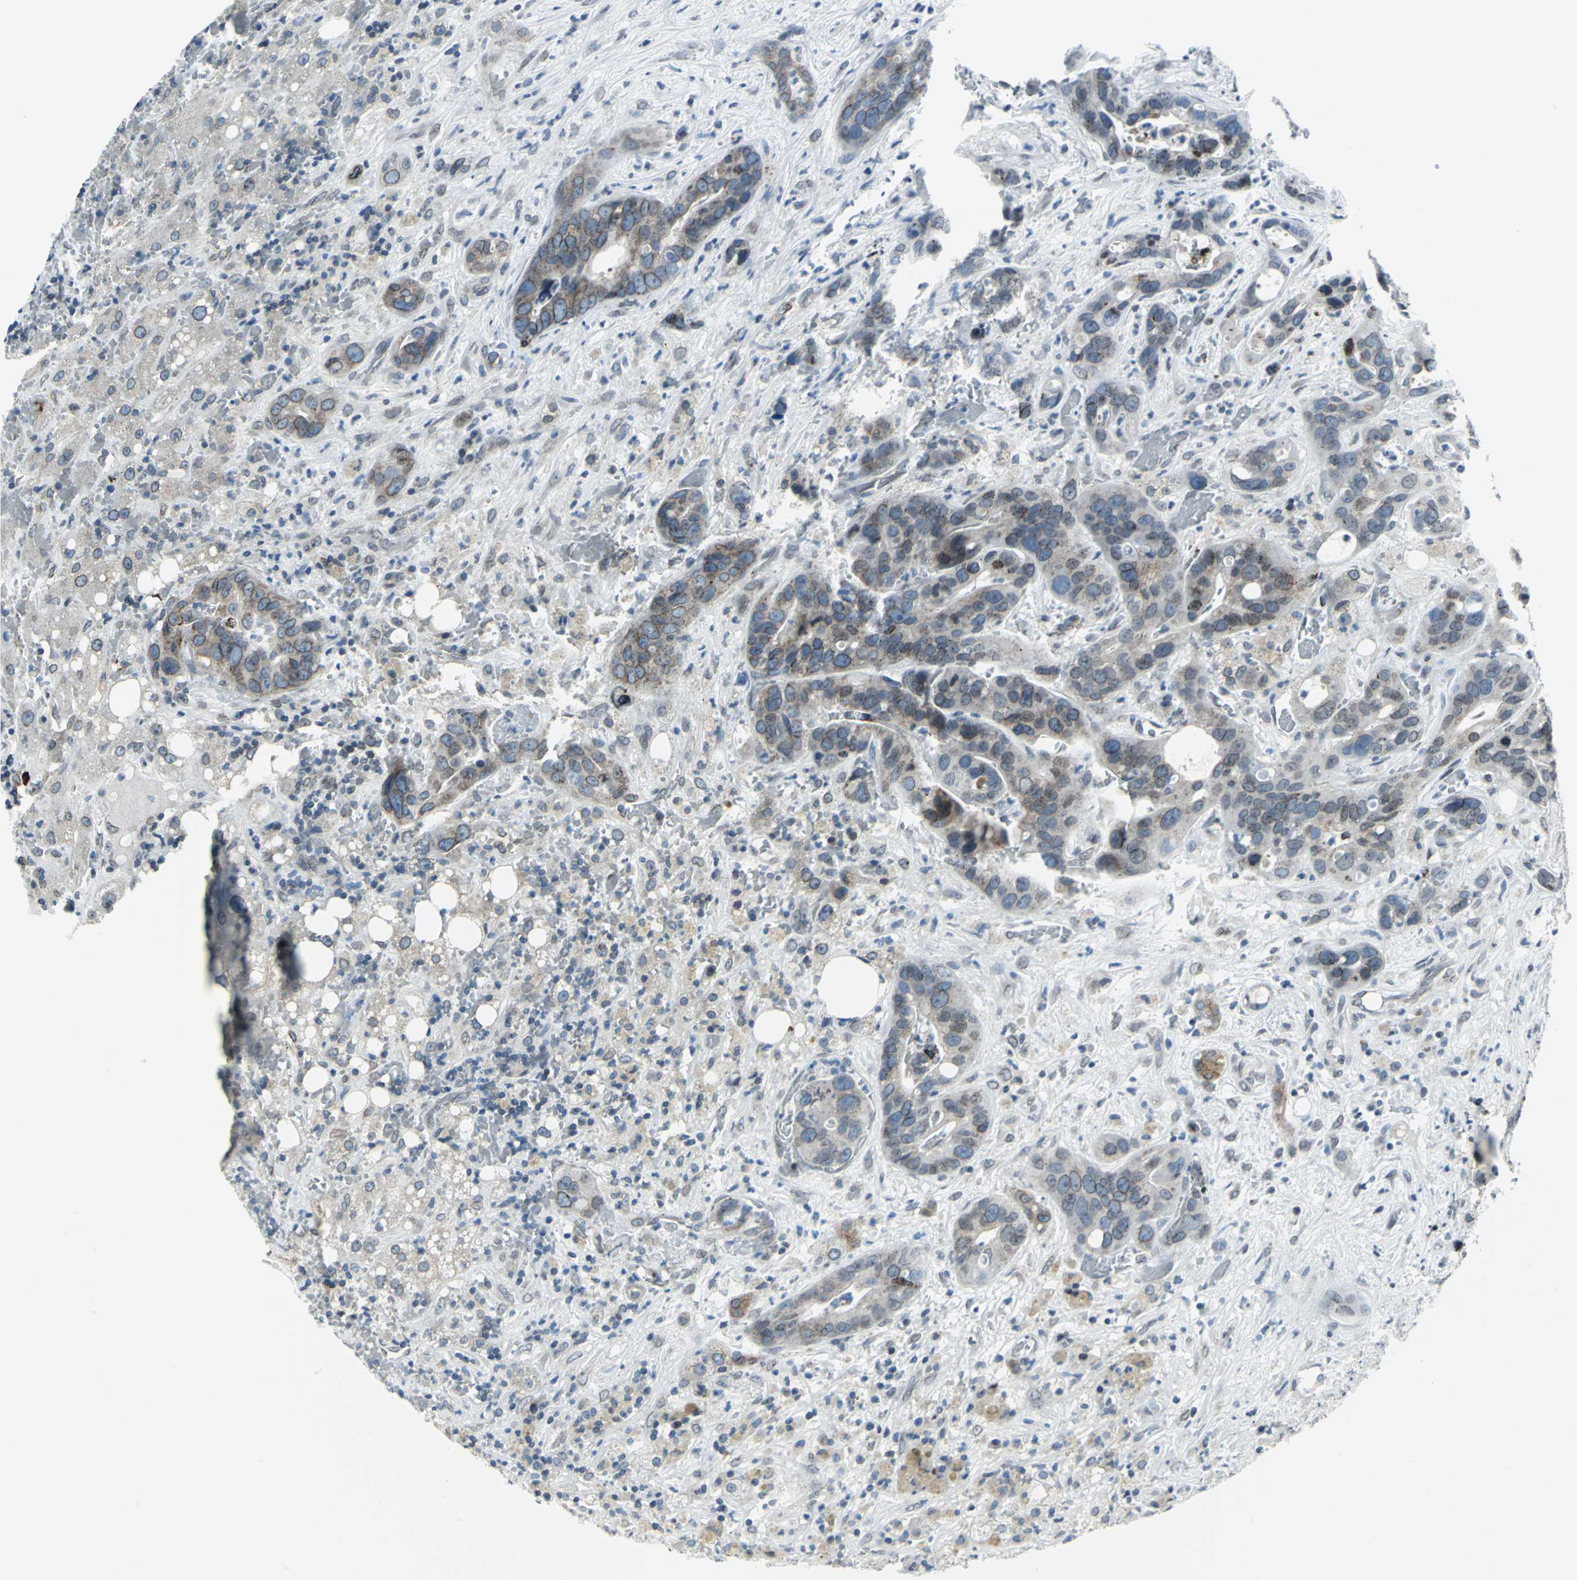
{"staining": {"intensity": "moderate", "quantity": "25%-75%", "location": "cytoplasmic/membranous,nuclear"}, "tissue": "liver cancer", "cell_type": "Tumor cells", "image_type": "cancer", "snomed": [{"axis": "morphology", "description": "Cholangiocarcinoma"}, {"axis": "topography", "description": "Liver"}], "caption": "About 25%-75% of tumor cells in human liver cholangiocarcinoma reveal moderate cytoplasmic/membranous and nuclear protein expression as visualized by brown immunohistochemical staining.", "gene": "SNUPN", "patient": {"sex": "female", "age": 65}}